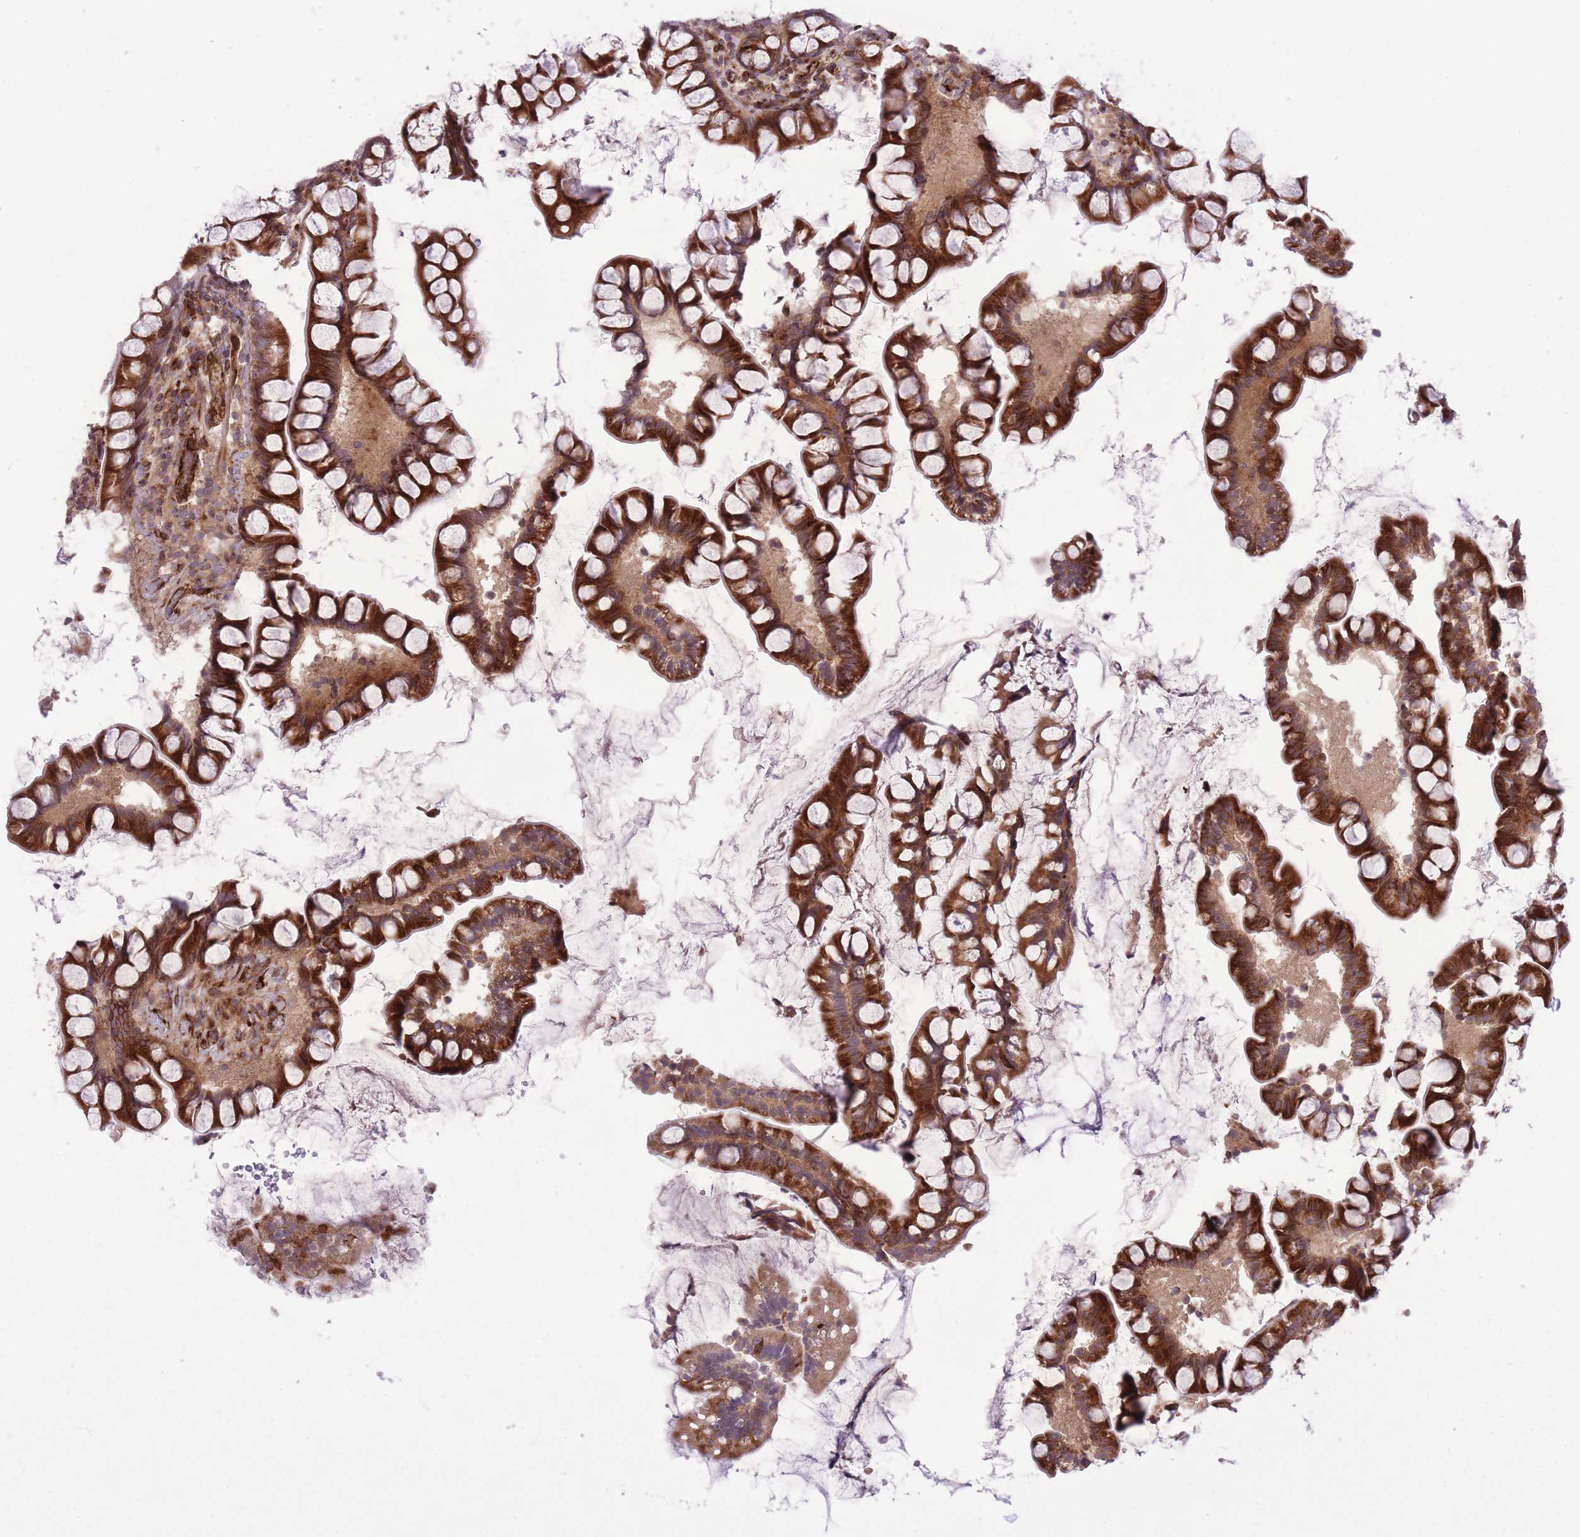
{"staining": {"intensity": "strong", "quantity": ">75%", "location": "cytoplasmic/membranous"}, "tissue": "small intestine", "cell_type": "Glandular cells", "image_type": "normal", "snomed": [{"axis": "morphology", "description": "Normal tissue, NOS"}, {"axis": "topography", "description": "Small intestine"}], "caption": "A high-resolution photomicrograph shows immunohistochemistry (IHC) staining of unremarkable small intestine, which shows strong cytoplasmic/membranous positivity in about >75% of glandular cells. (DAB = brown stain, brightfield microscopy at high magnification).", "gene": "CISH", "patient": {"sex": "male", "age": 70}}